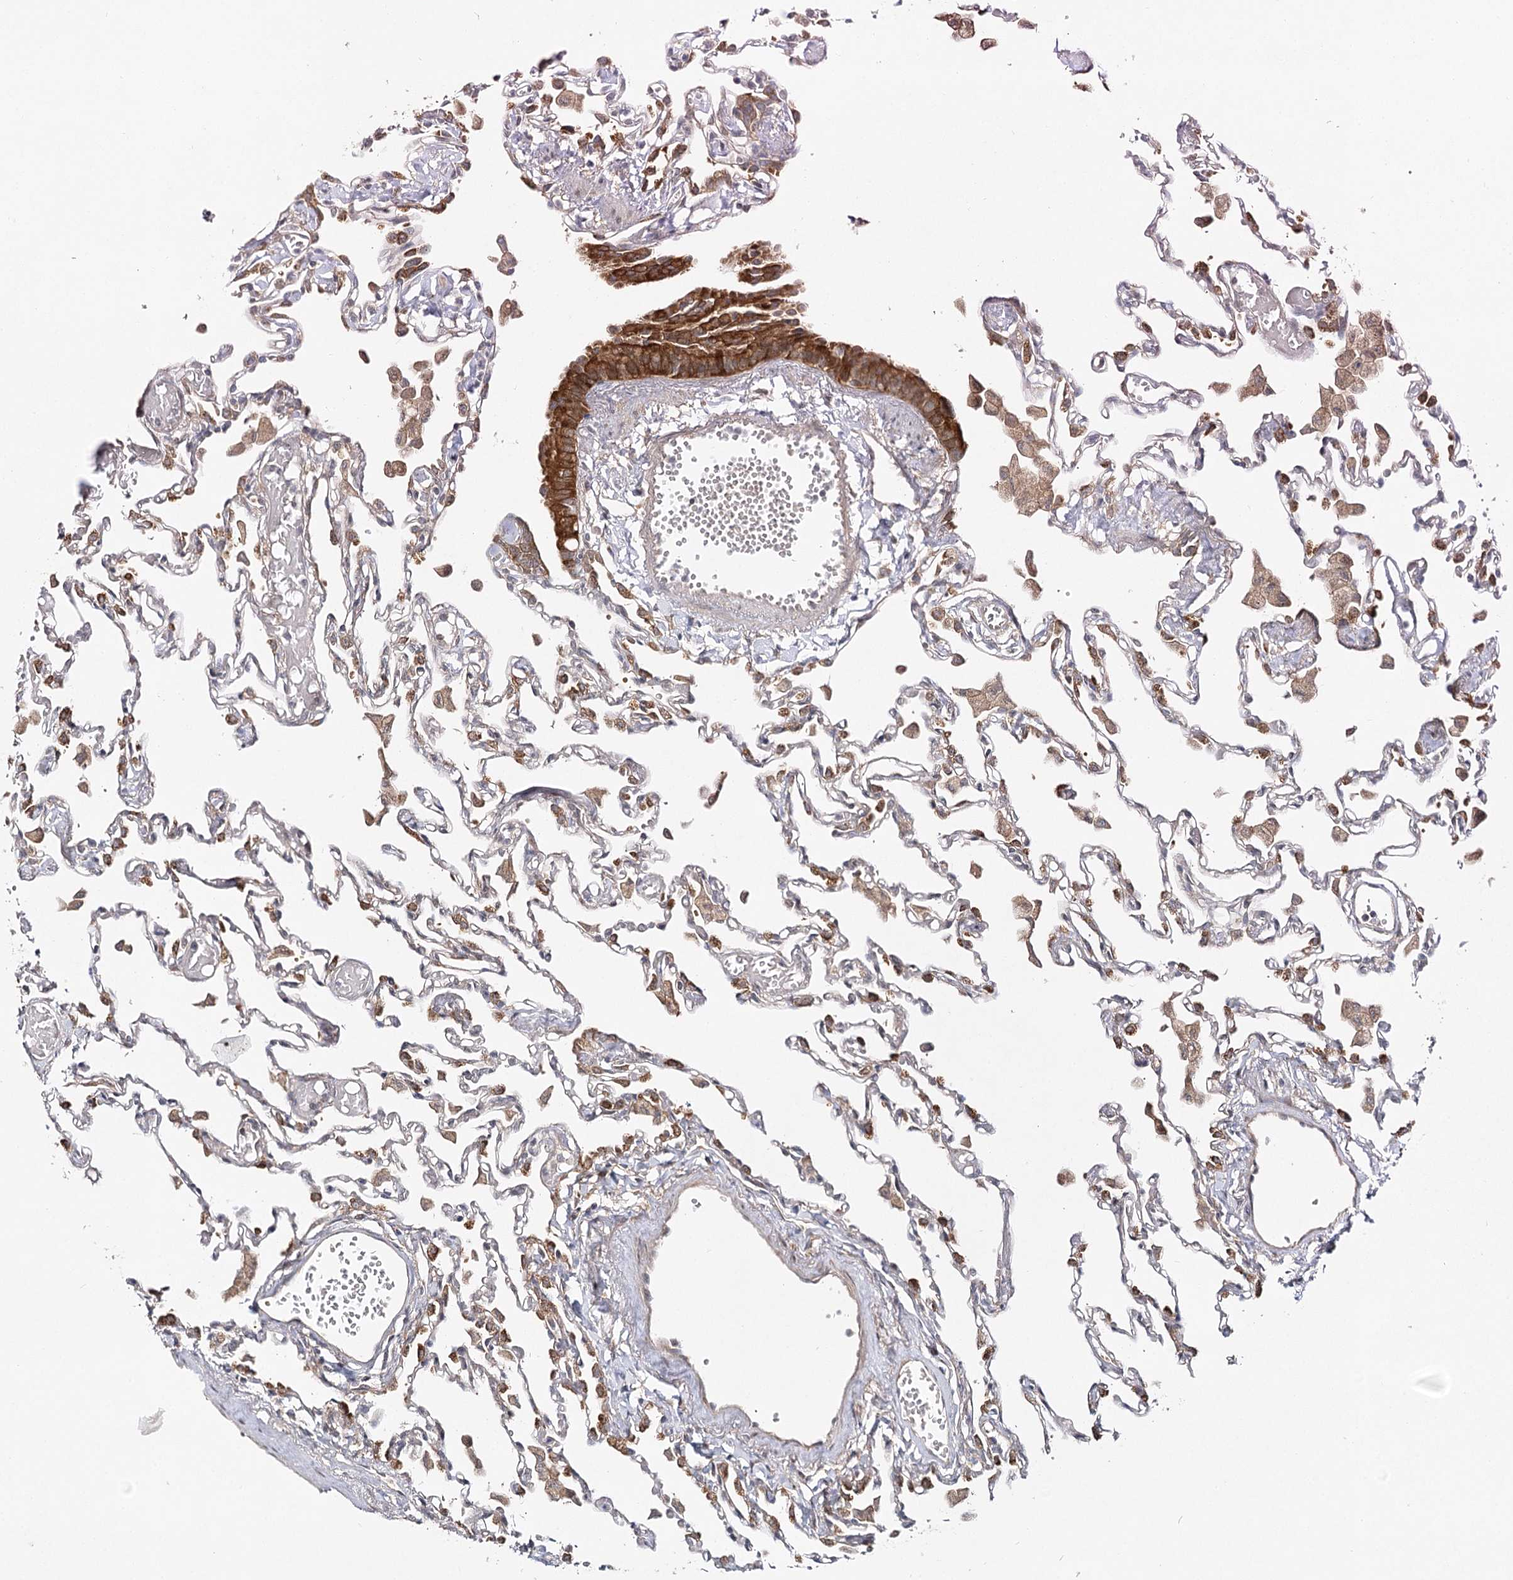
{"staining": {"intensity": "weak", "quantity": "25%-75%", "location": "cytoplasmic/membranous"}, "tissue": "lung", "cell_type": "Alveolar cells", "image_type": "normal", "snomed": [{"axis": "morphology", "description": "Normal tissue, NOS"}, {"axis": "topography", "description": "Bronchus"}, {"axis": "topography", "description": "Lung"}], "caption": "Immunohistochemistry (IHC) staining of unremarkable lung, which exhibits low levels of weak cytoplasmic/membranous staining in approximately 25%-75% of alveolar cells indicating weak cytoplasmic/membranous protein positivity. The staining was performed using DAB (3,3'-diaminobenzidine) (brown) for protein detection and nuclei were counterstained in hematoxylin (blue).", "gene": "INPP4B", "patient": {"sex": "female", "age": 49}}